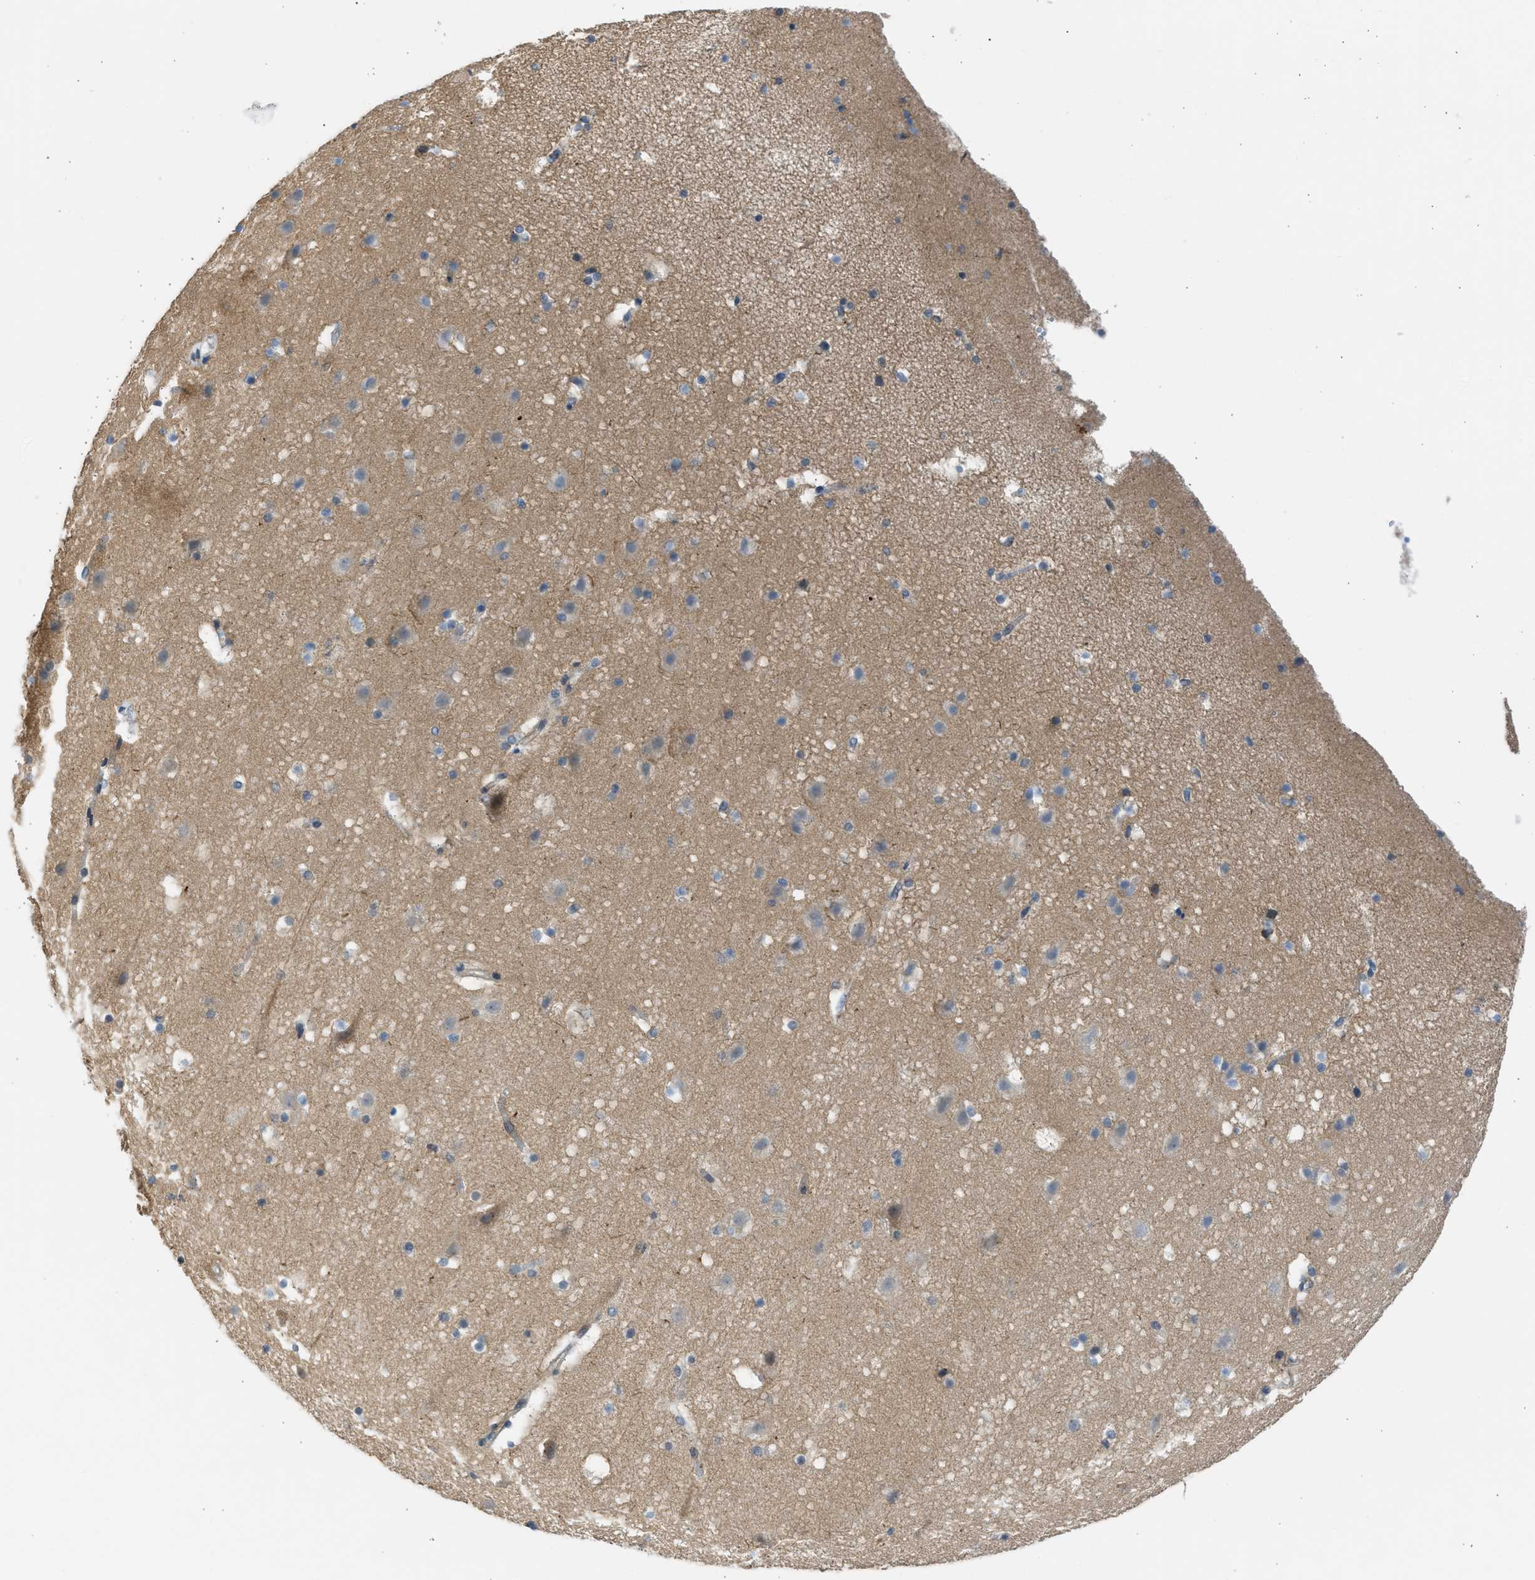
{"staining": {"intensity": "moderate", "quantity": "<25%", "location": "cytoplasmic/membranous"}, "tissue": "cerebral cortex", "cell_type": "Endothelial cells", "image_type": "normal", "snomed": [{"axis": "morphology", "description": "Normal tissue, NOS"}, {"axis": "topography", "description": "Cerebral cortex"}], "caption": "Immunohistochemistry image of normal cerebral cortex stained for a protein (brown), which shows low levels of moderate cytoplasmic/membranous expression in about <25% of endothelial cells.", "gene": "PCNX3", "patient": {"sex": "male", "age": 45}}